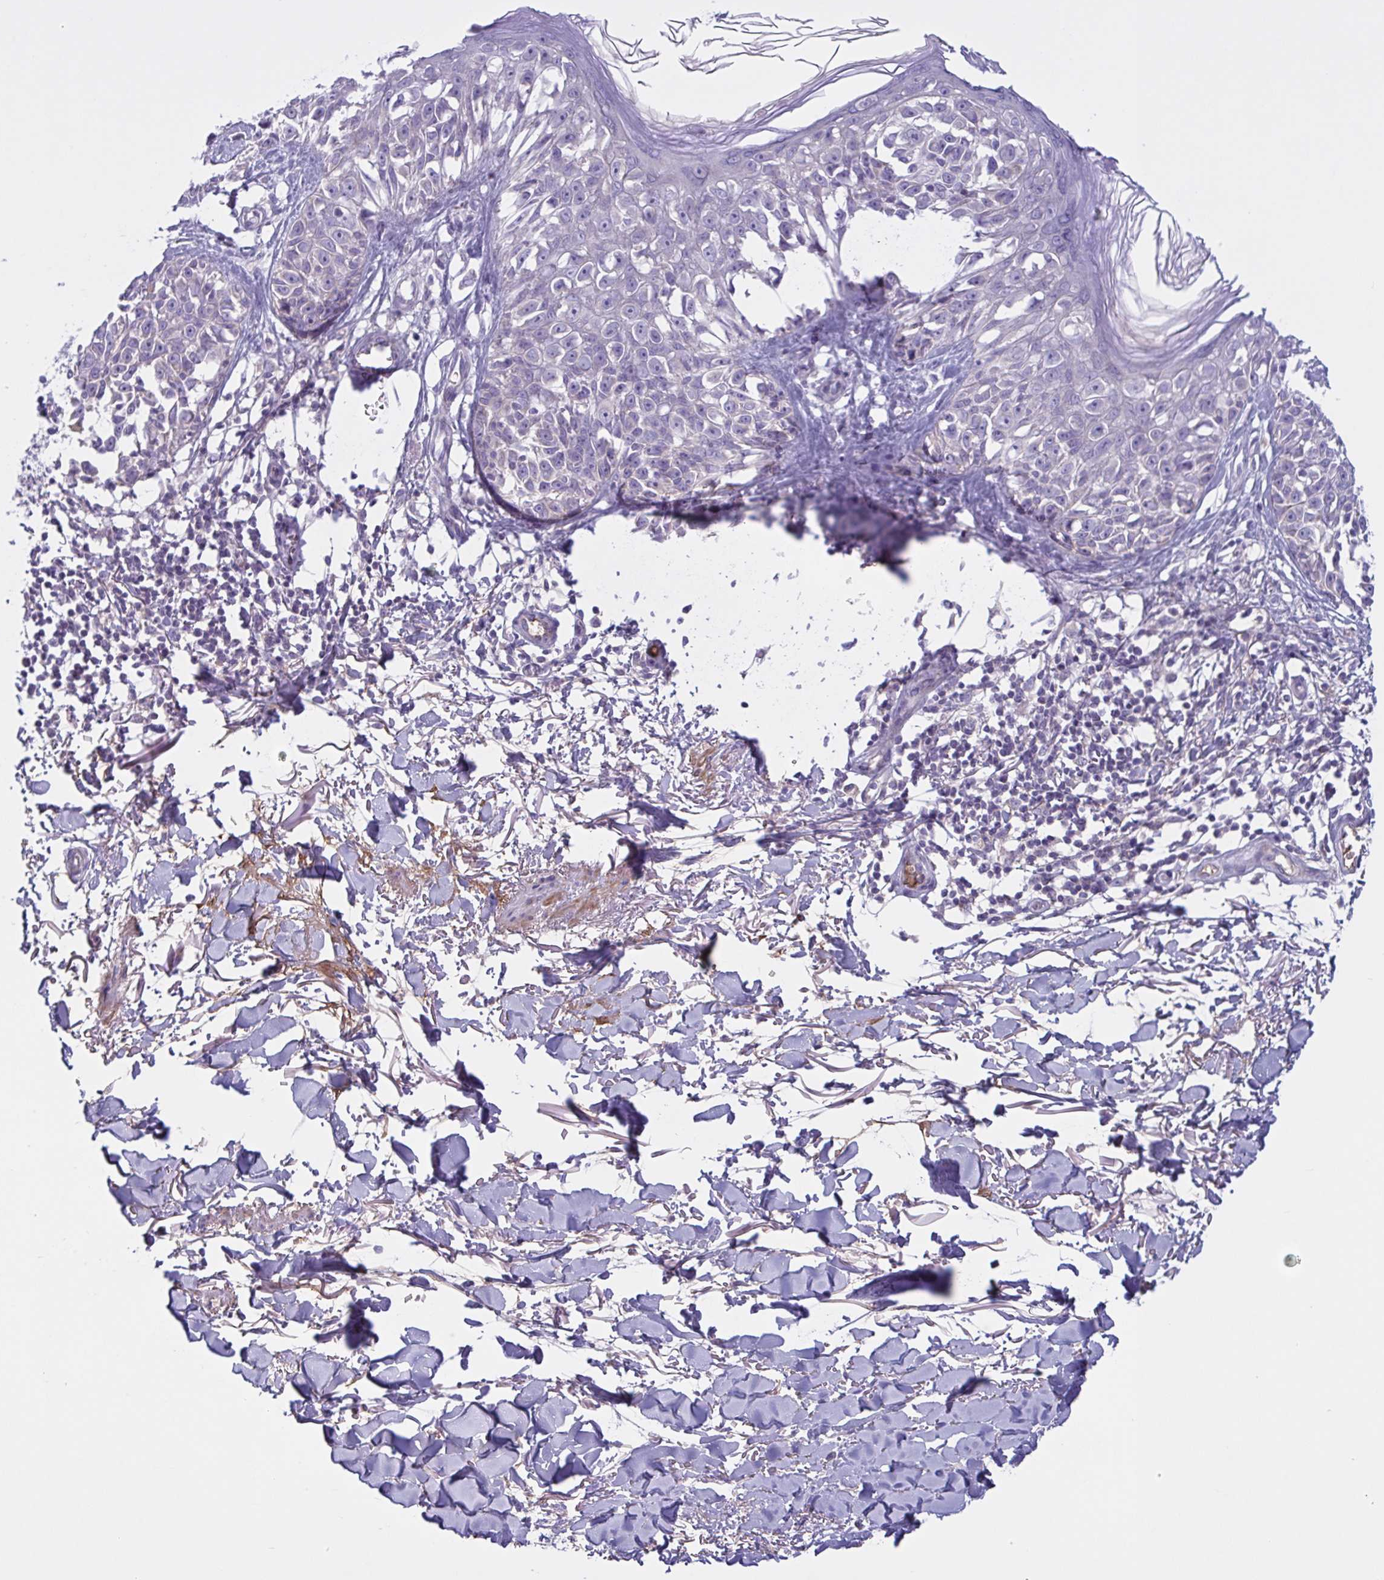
{"staining": {"intensity": "negative", "quantity": "none", "location": "none"}, "tissue": "melanoma", "cell_type": "Tumor cells", "image_type": "cancer", "snomed": [{"axis": "morphology", "description": "Malignant melanoma, NOS"}, {"axis": "topography", "description": "Skin"}], "caption": "This is an immunohistochemistry (IHC) histopathology image of malignant melanoma. There is no expression in tumor cells.", "gene": "F13B", "patient": {"sex": "male", "age": 73}}